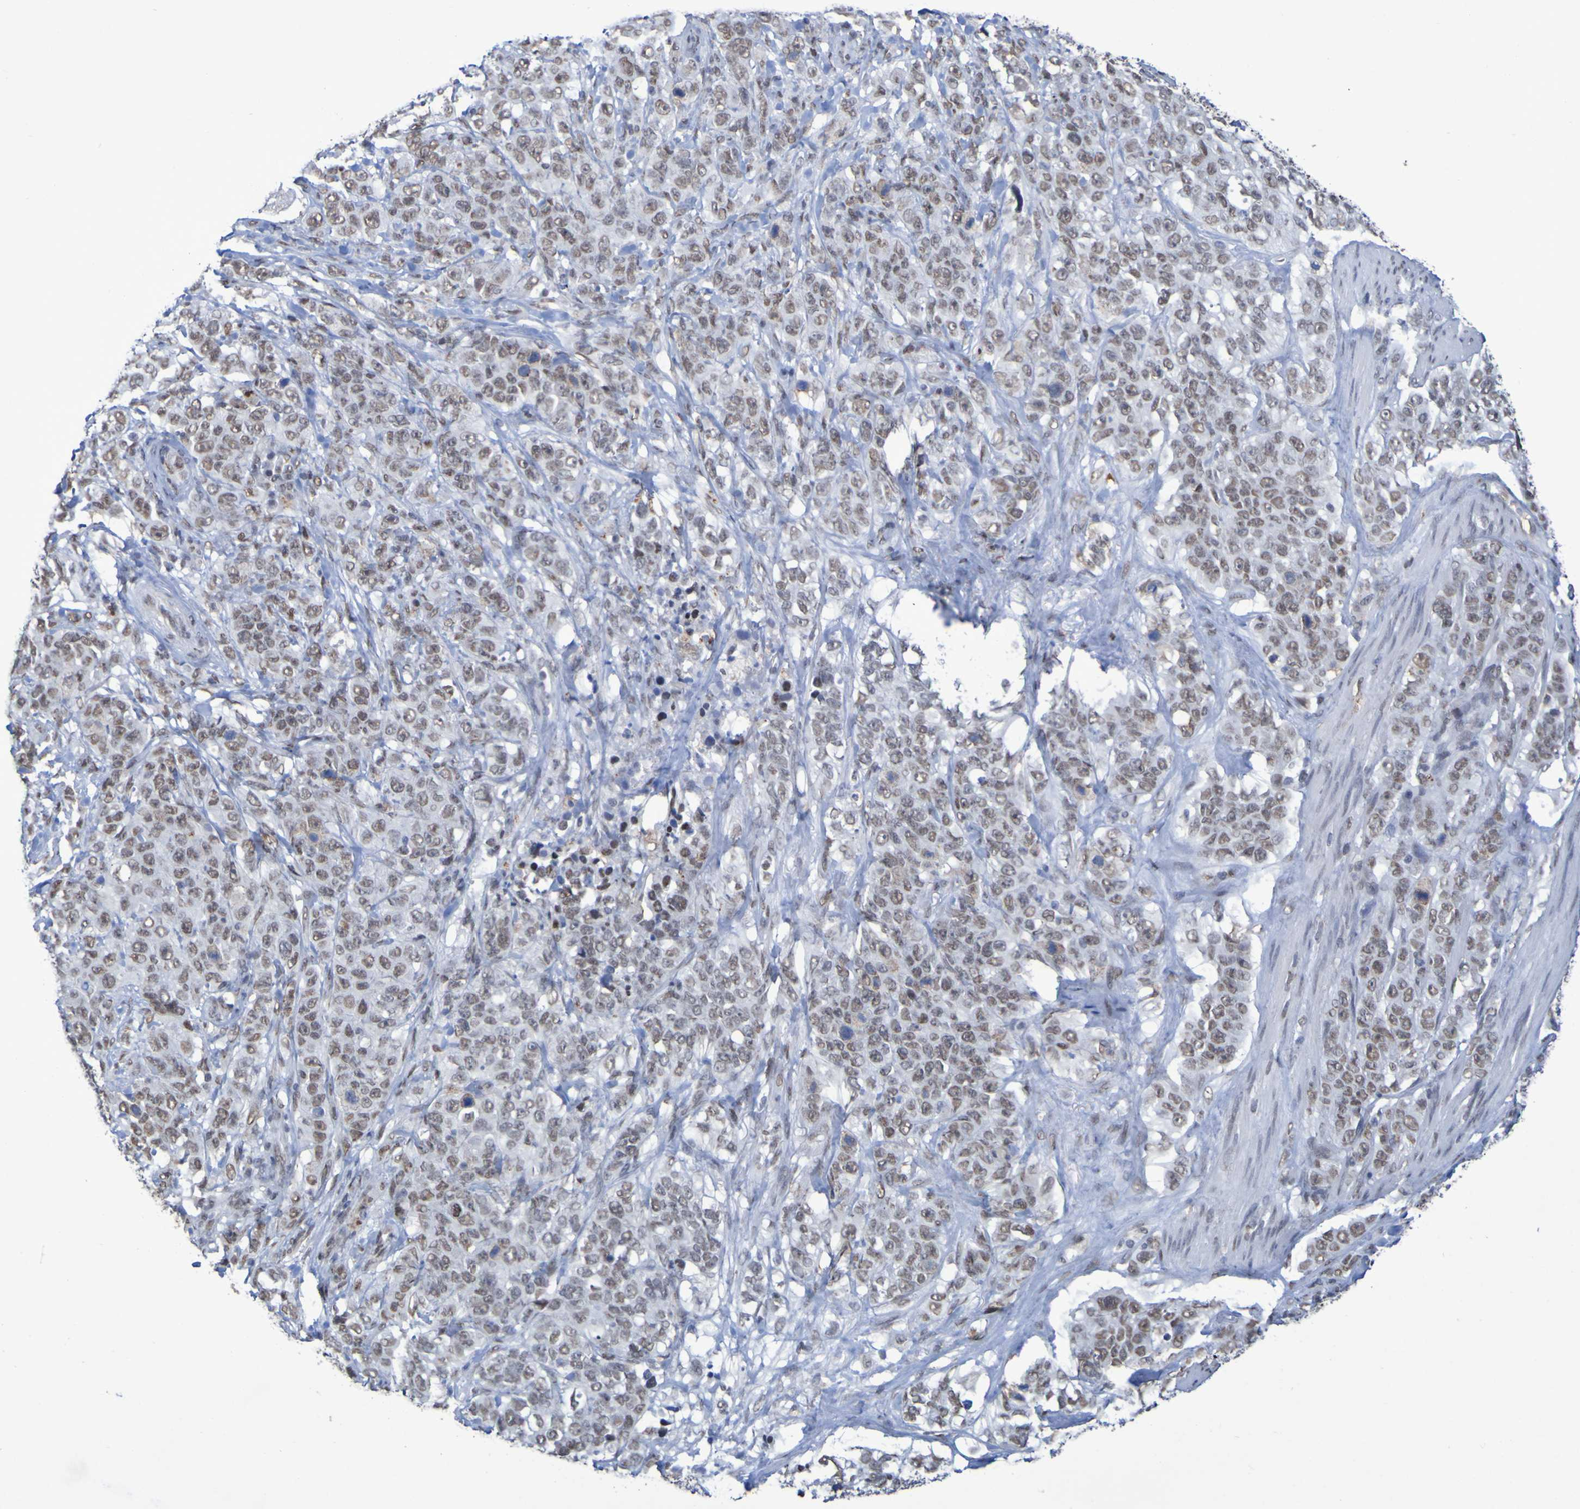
{"staining": {"intensity": "moderate", "quantity": ">75%", "location": "nuclear"}, "tissue": "stomach cancer", "cell_type": "Tumor cells", "image_type": "cancer", "snomed": [{"axis": "morphology", "description": "Adenocarcinoma, NOS"}, {"axis": "topography", "description": "Stomach"}], "caption": "Stomach adenocarcinoma stained with a brown dye displays moderate nuclear positive staining in approximately >75% of tumor cells.", "gene": "MRTFB", "patient": {"sex": "male", "age": 48}}